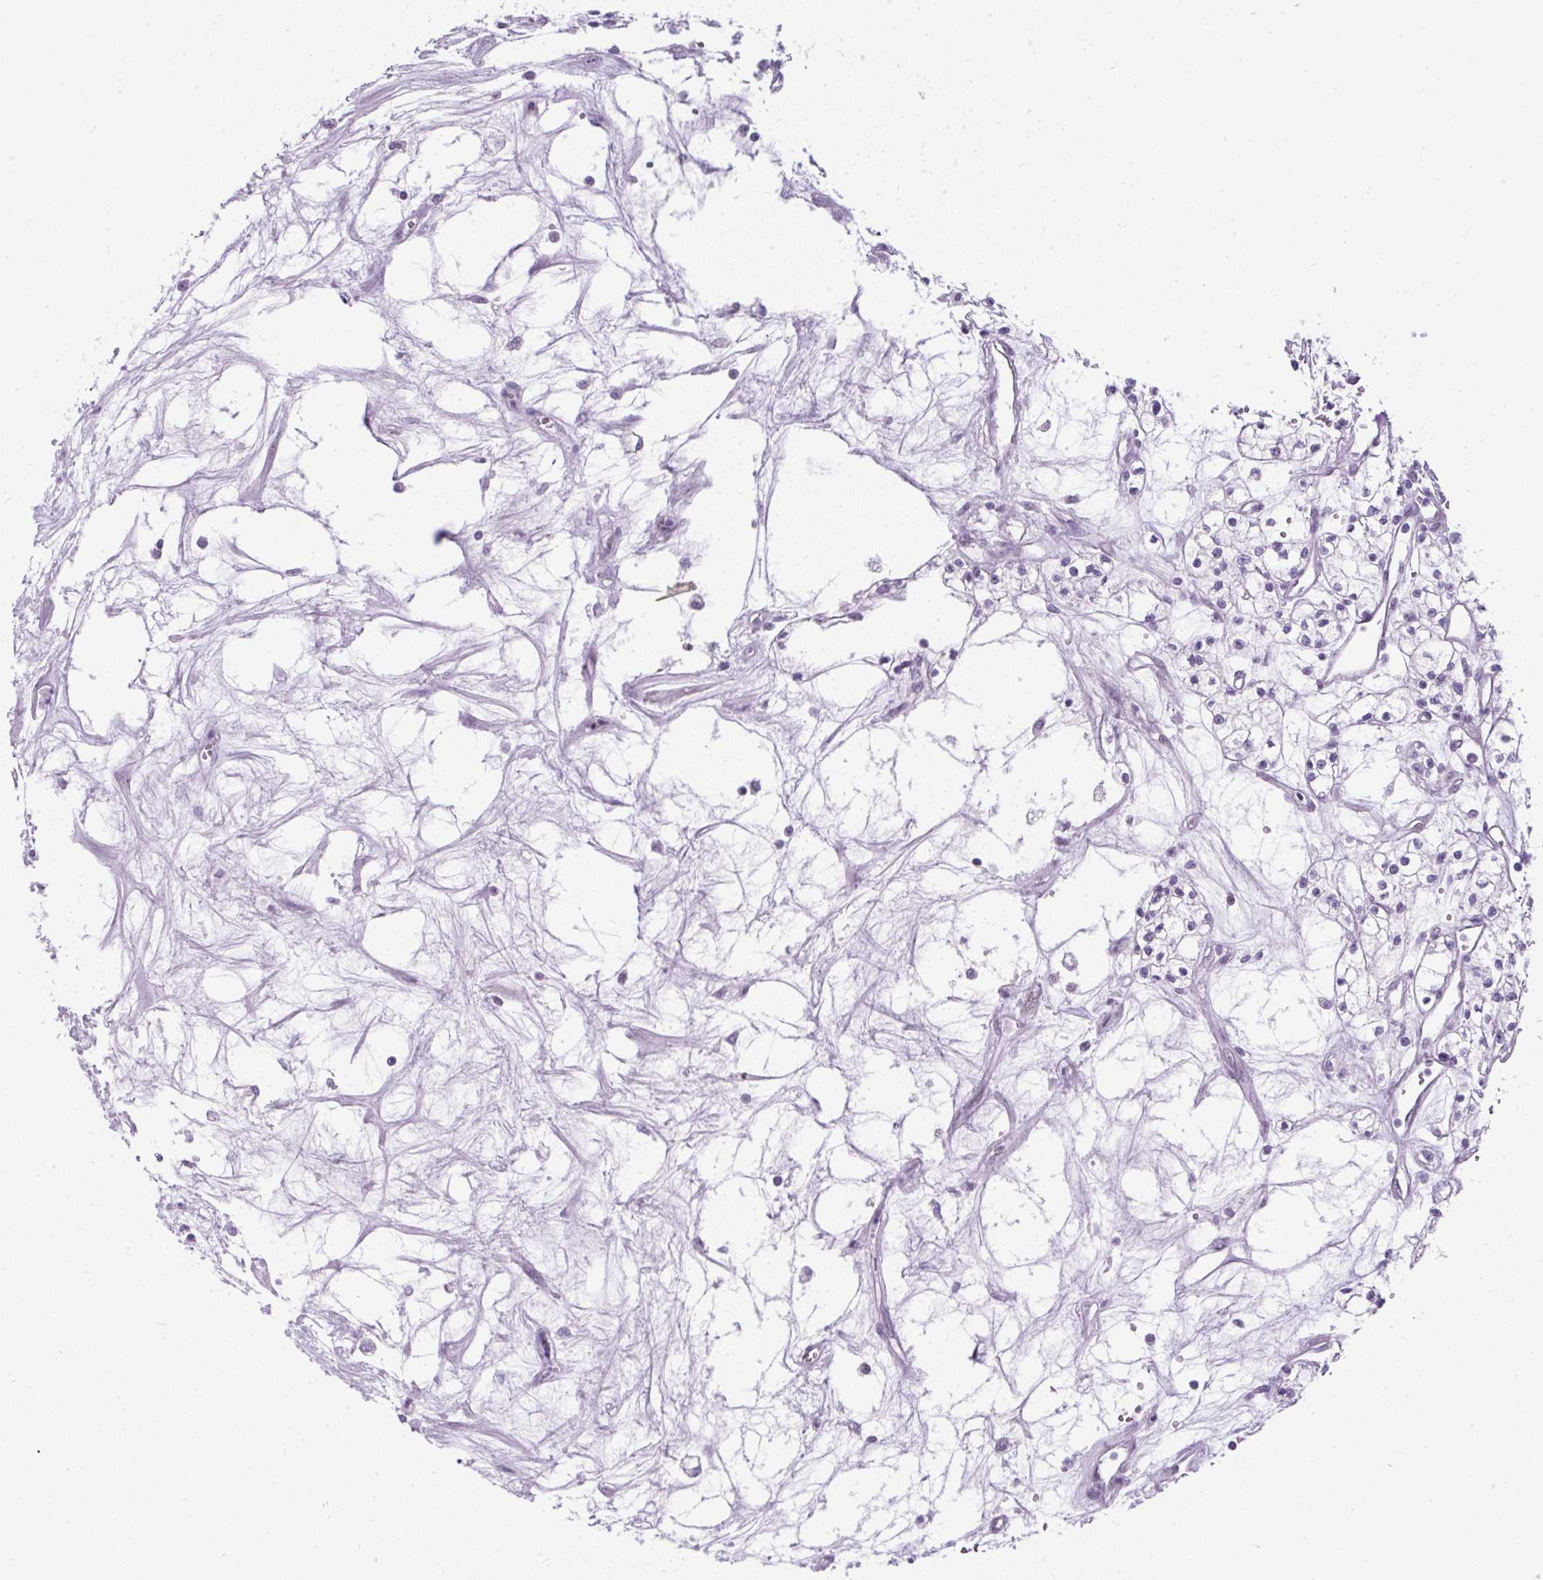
{"staining": {"intensity": "negative", "quantity": "none", "location": "none"}, "tissue": "renal cancer", "cell_type": "Tumor cells", "image_type": "cancer", "snomed": [{"axis": "morphology", "description": "Adenocarcinoma, NOS"}, {"axis": "topography", "description": "Kidney"}], "caption": "A photomicrograph of adenocarcinoma (renal) stained for a protein demonstrates no brown staining in tumor cells.", "gene": "PLCXD2", "patient": {"sex": "male", "age": 59}}